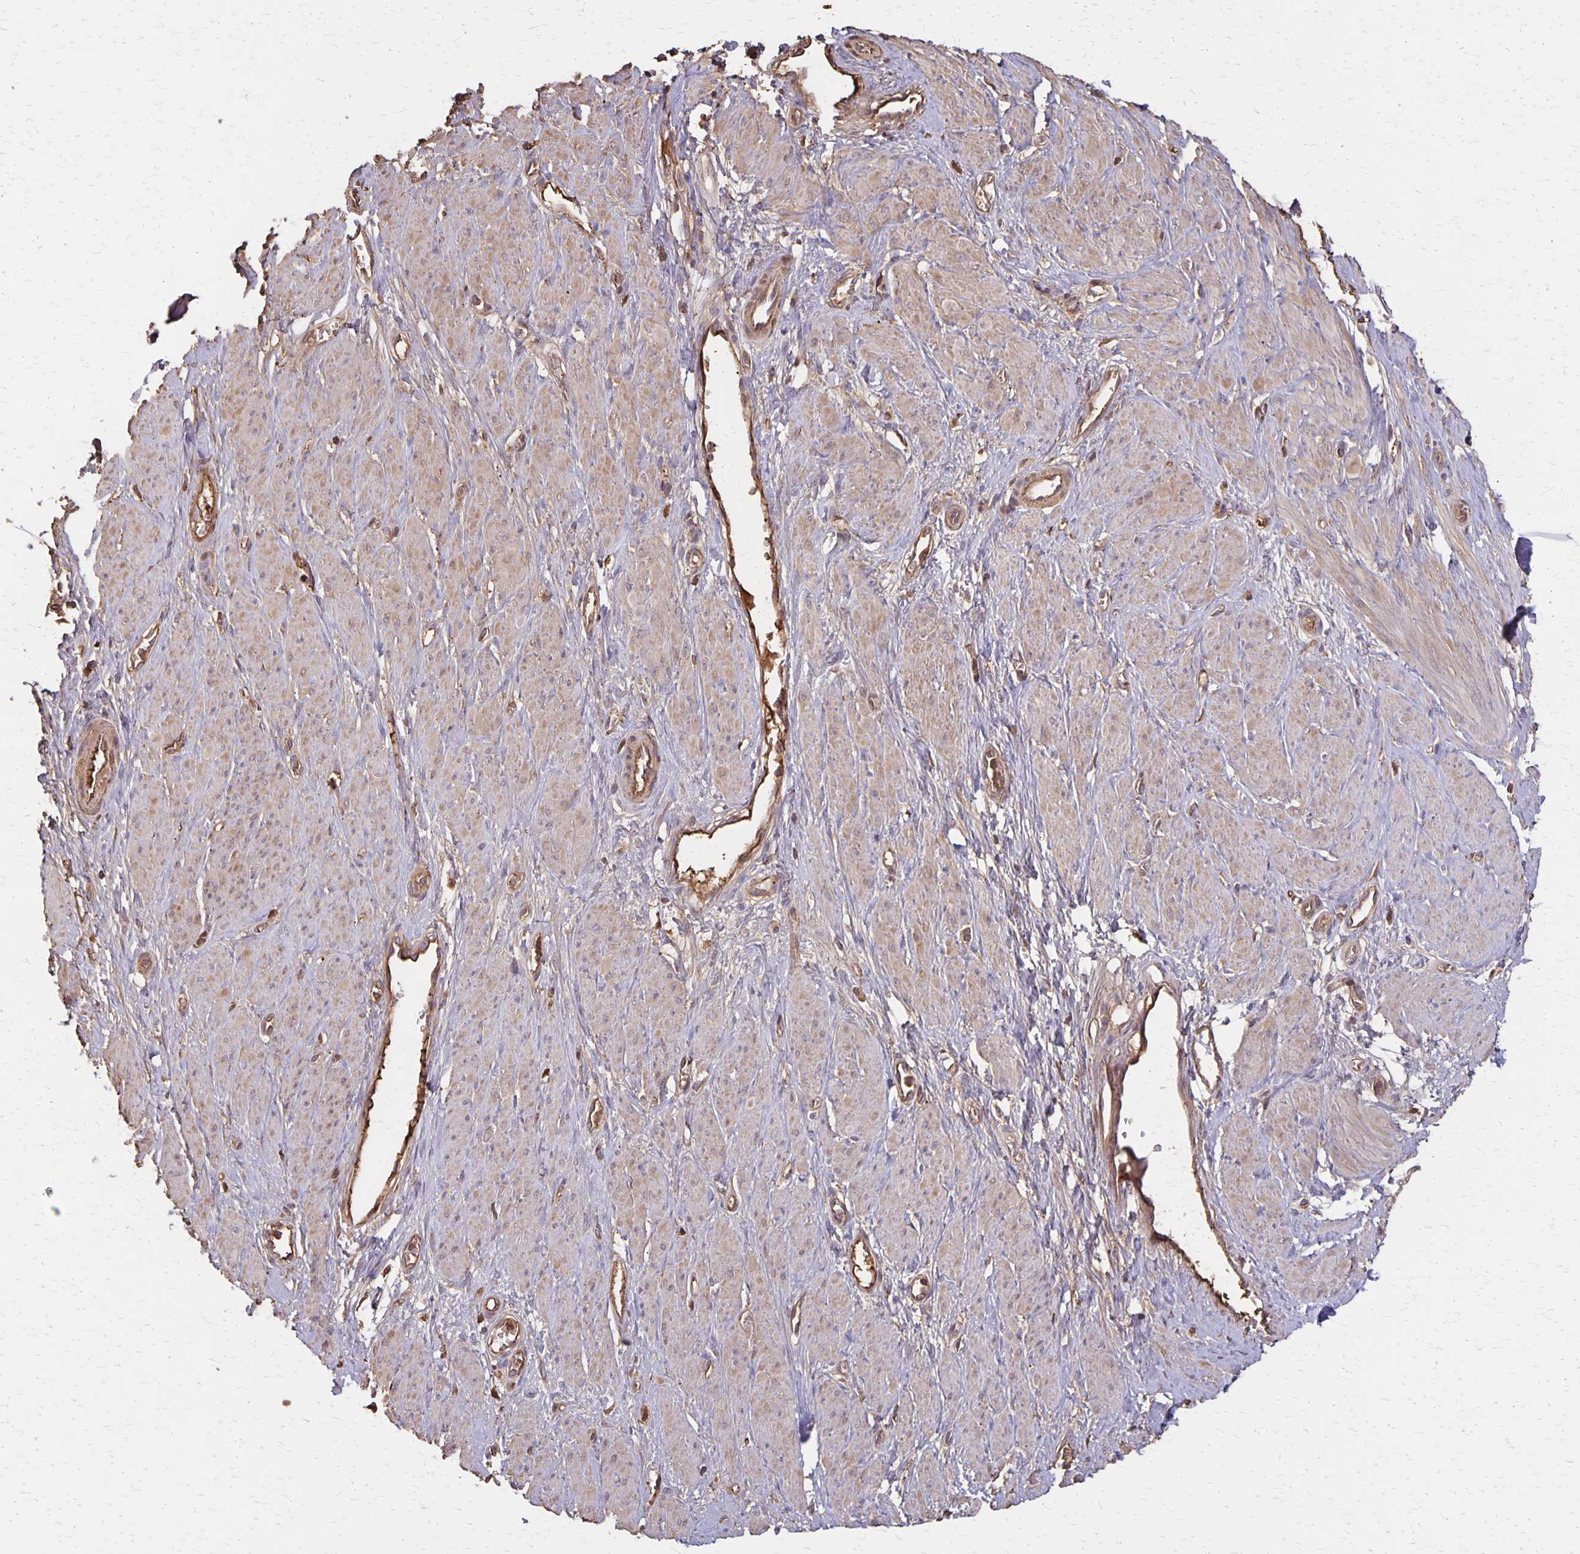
{"staining": {"intensity": "weak", "quantity": "25%-75%", "location": "cytoplasmic/membranous"}, "tissue": "smooth muscle", "cell_type": "Smooth muscle cells", "image_type": "normal", "snomed": [{"axis": "morphology", "description": "Normal tissue, NOS"}, {"axis": "topography", "description": "Smooth muscle"}, {"axis": "topography", "description": "Uterus"}], "caption": "A low amount of weak cytoplasmic/membranous positivity is appreciated in about 25%-75% of smooth muscle cells in normal smooth muscle.", "gene": "PROM2", "patient": {"sex": "female", "age": 39}}